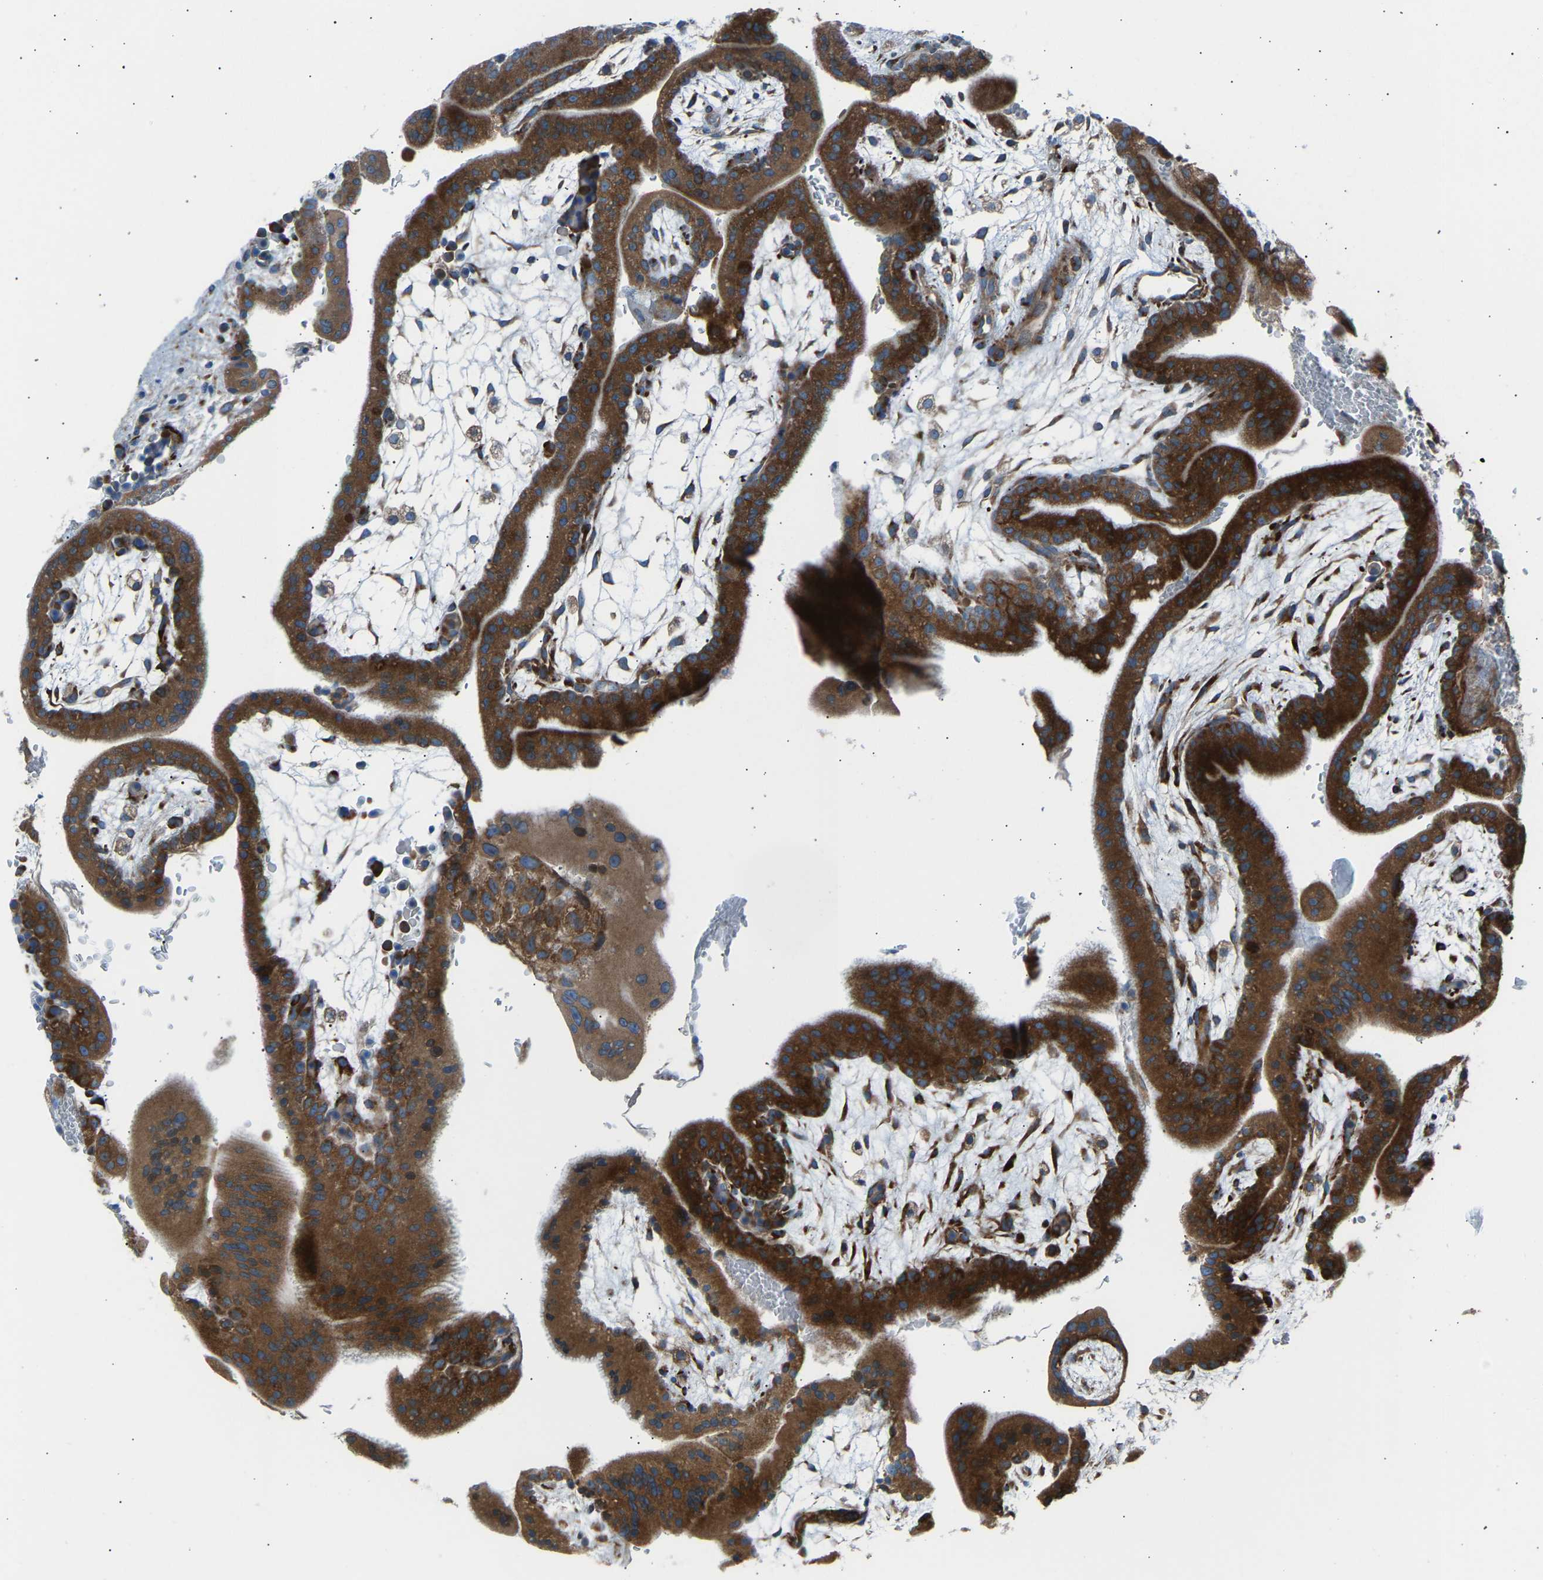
{"staining": {"intensity": "moderate", "quantity": ">75%", "location": "cytoplasmic/membranous"}, "tissue": "placenta", "cell_type": "Decidual cells", "image_type": "normal", "snomed": [{"axis": "morphology", "description": "Normal tissue, NOS"}, {"axis": "topography", "description": "Placenta"}], "caption": "Placenta stained with a brown dye demonstrates moderate cytoplasmic/membranous positive expression in approximately >75% of decidual cells.", "gene": "VPS41", "patient": {"sex": "female", "age": 35}}